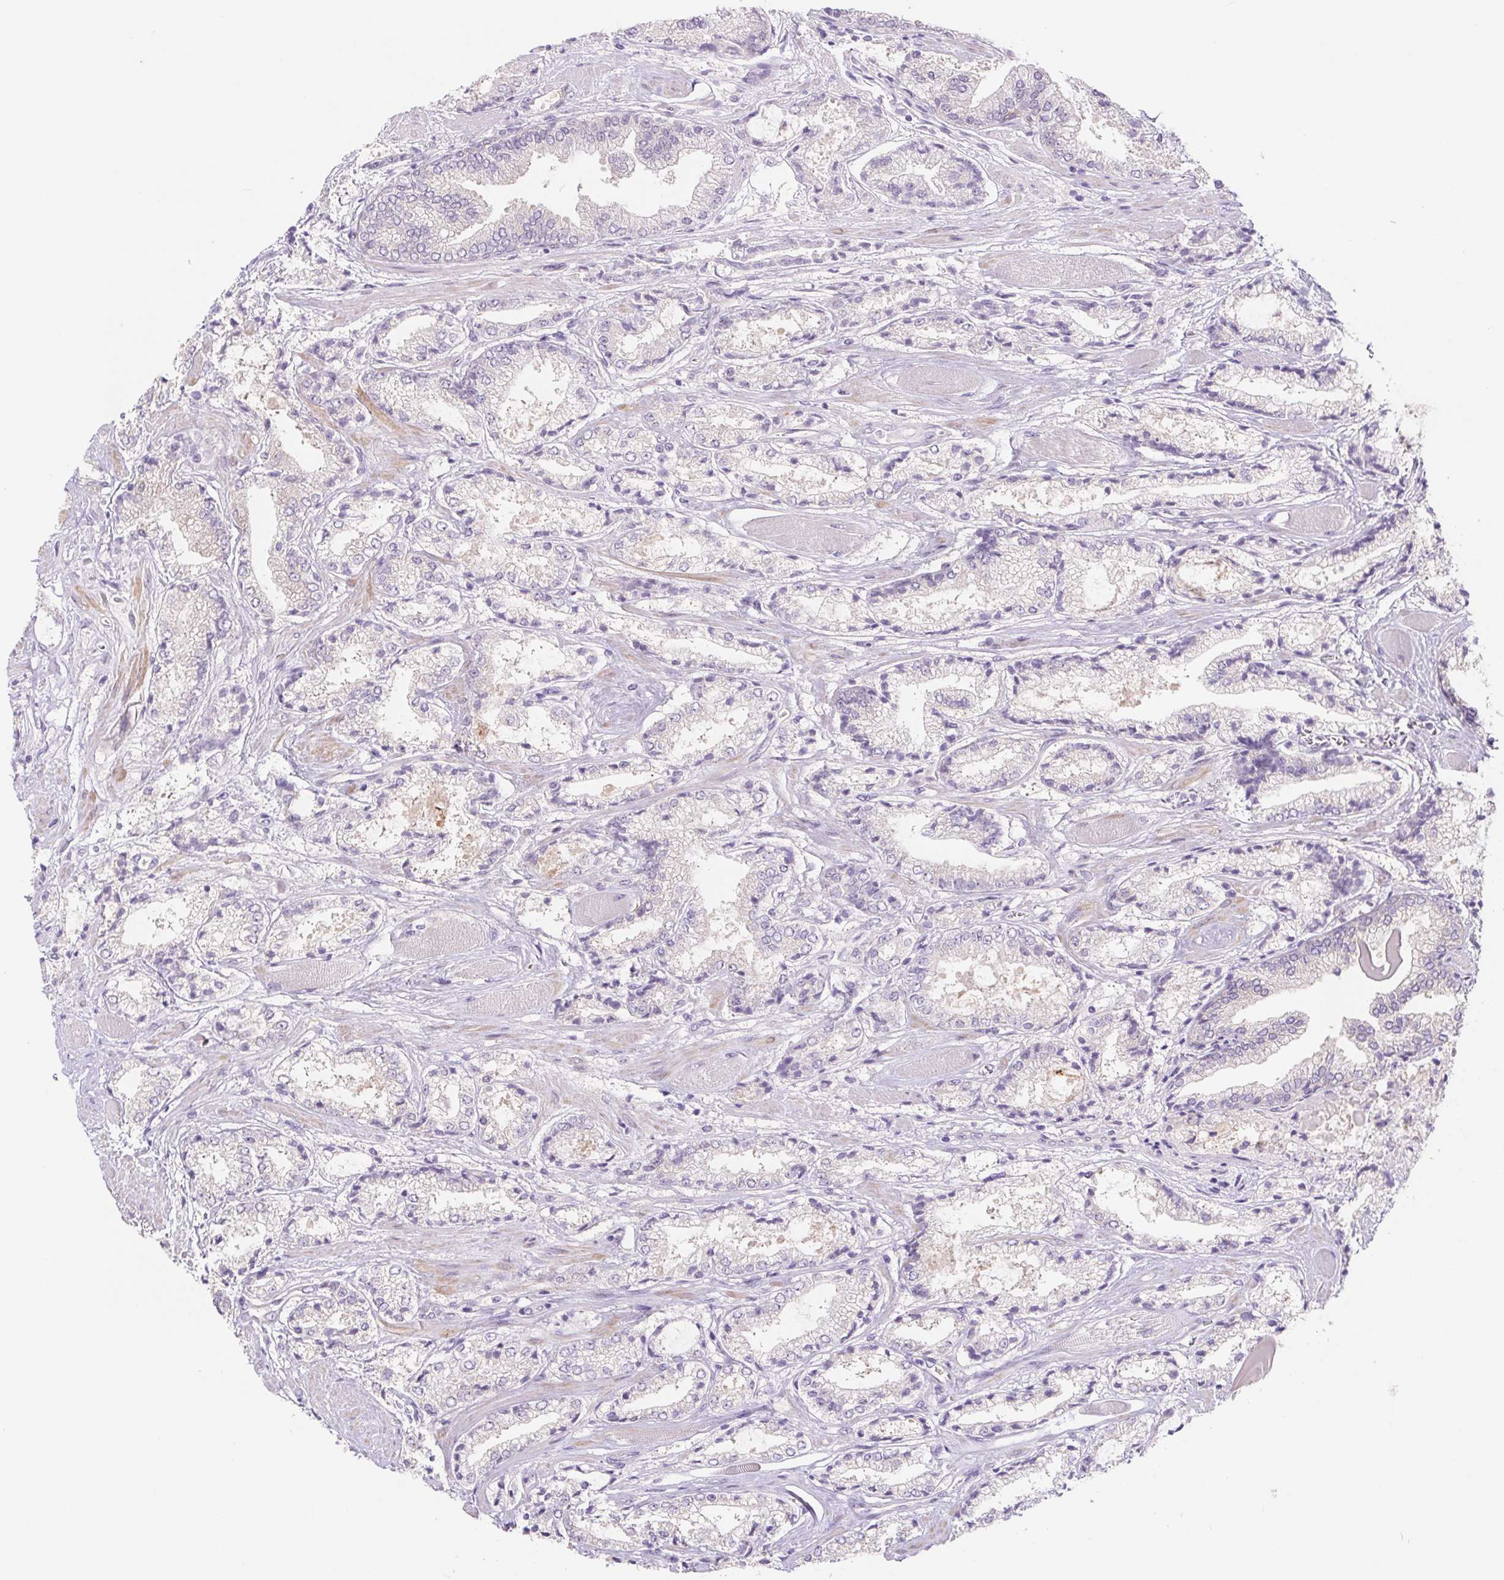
{"staining": {"intensity": "weak", "quantity": "<25%", "location": "cytoplasmic/membranous"}, "tissue": "prostate cancer", "cell_type": "Tumor cells", "image_type": "cancer", "snomed": [{"axis": "morphology", "description": "Adenocarcinoma, High grade"}, {"axis": "topography", "description": "Prostate"}], "caption": "Immunohistochemical staining of human prostate cancer (high-grade adenocarcinoma) reveals no significant positivity in tumor cells.", "gene": "DYNC2LI1", "patient": {"sex": "male", "age": 64}}